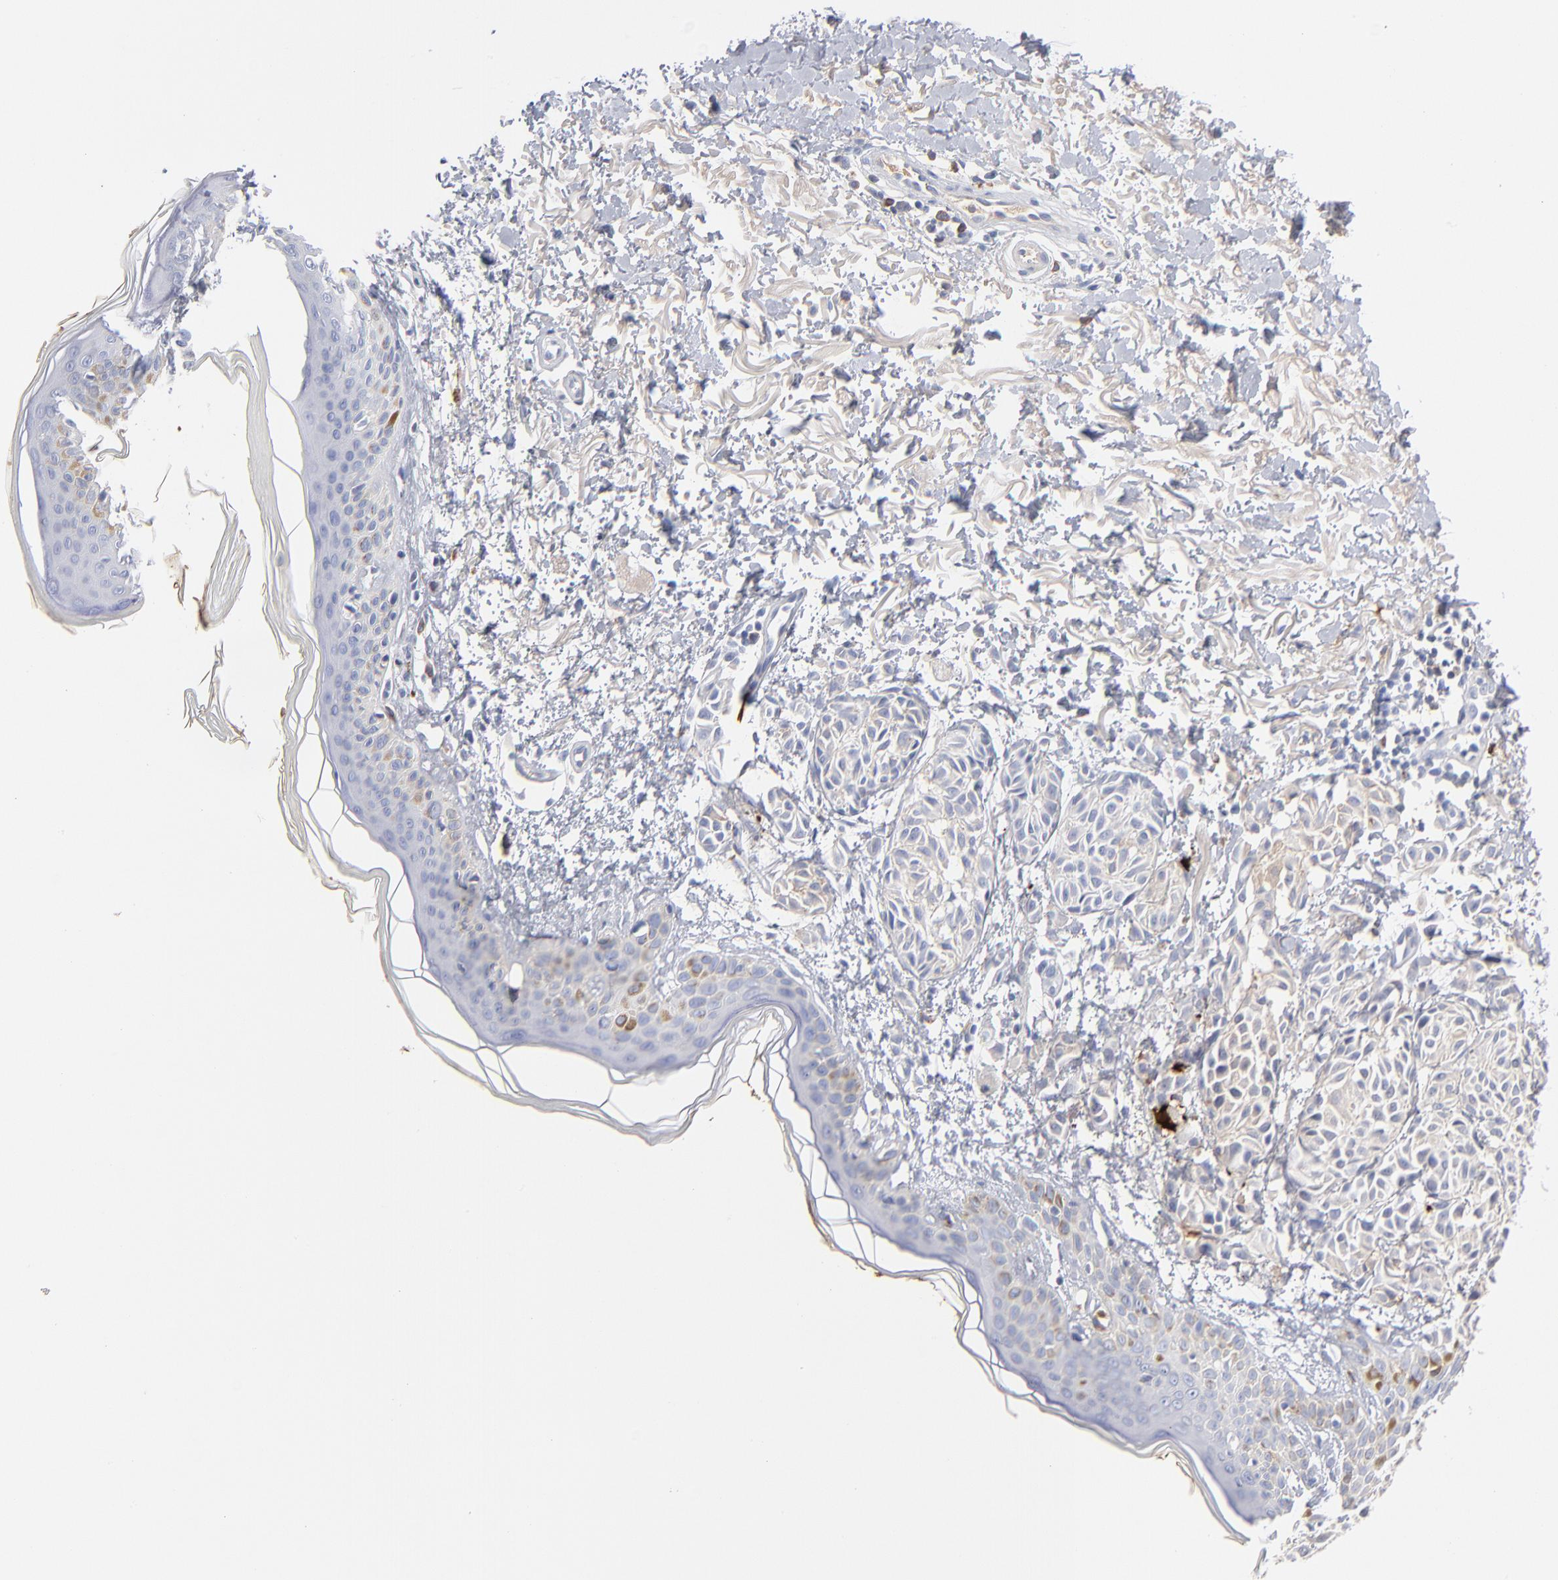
{"staining": {"intensity": "negative", "quantity": "none", "location": "none"}, "tissue": "melanoma", "cell_type": "Tumor cells", "image_type": "cancer", "snomed": [{"axis": "morphology", "description": "Malignant melanoma, NOS"}, {"axis": "topography", "description": "Skin"}], "caption": "Immunohistochemistry of malignant melanoma shows no positivity in tumor cells.", "gene": "APOH", "patient": {"sex": "male", "age": 76}}